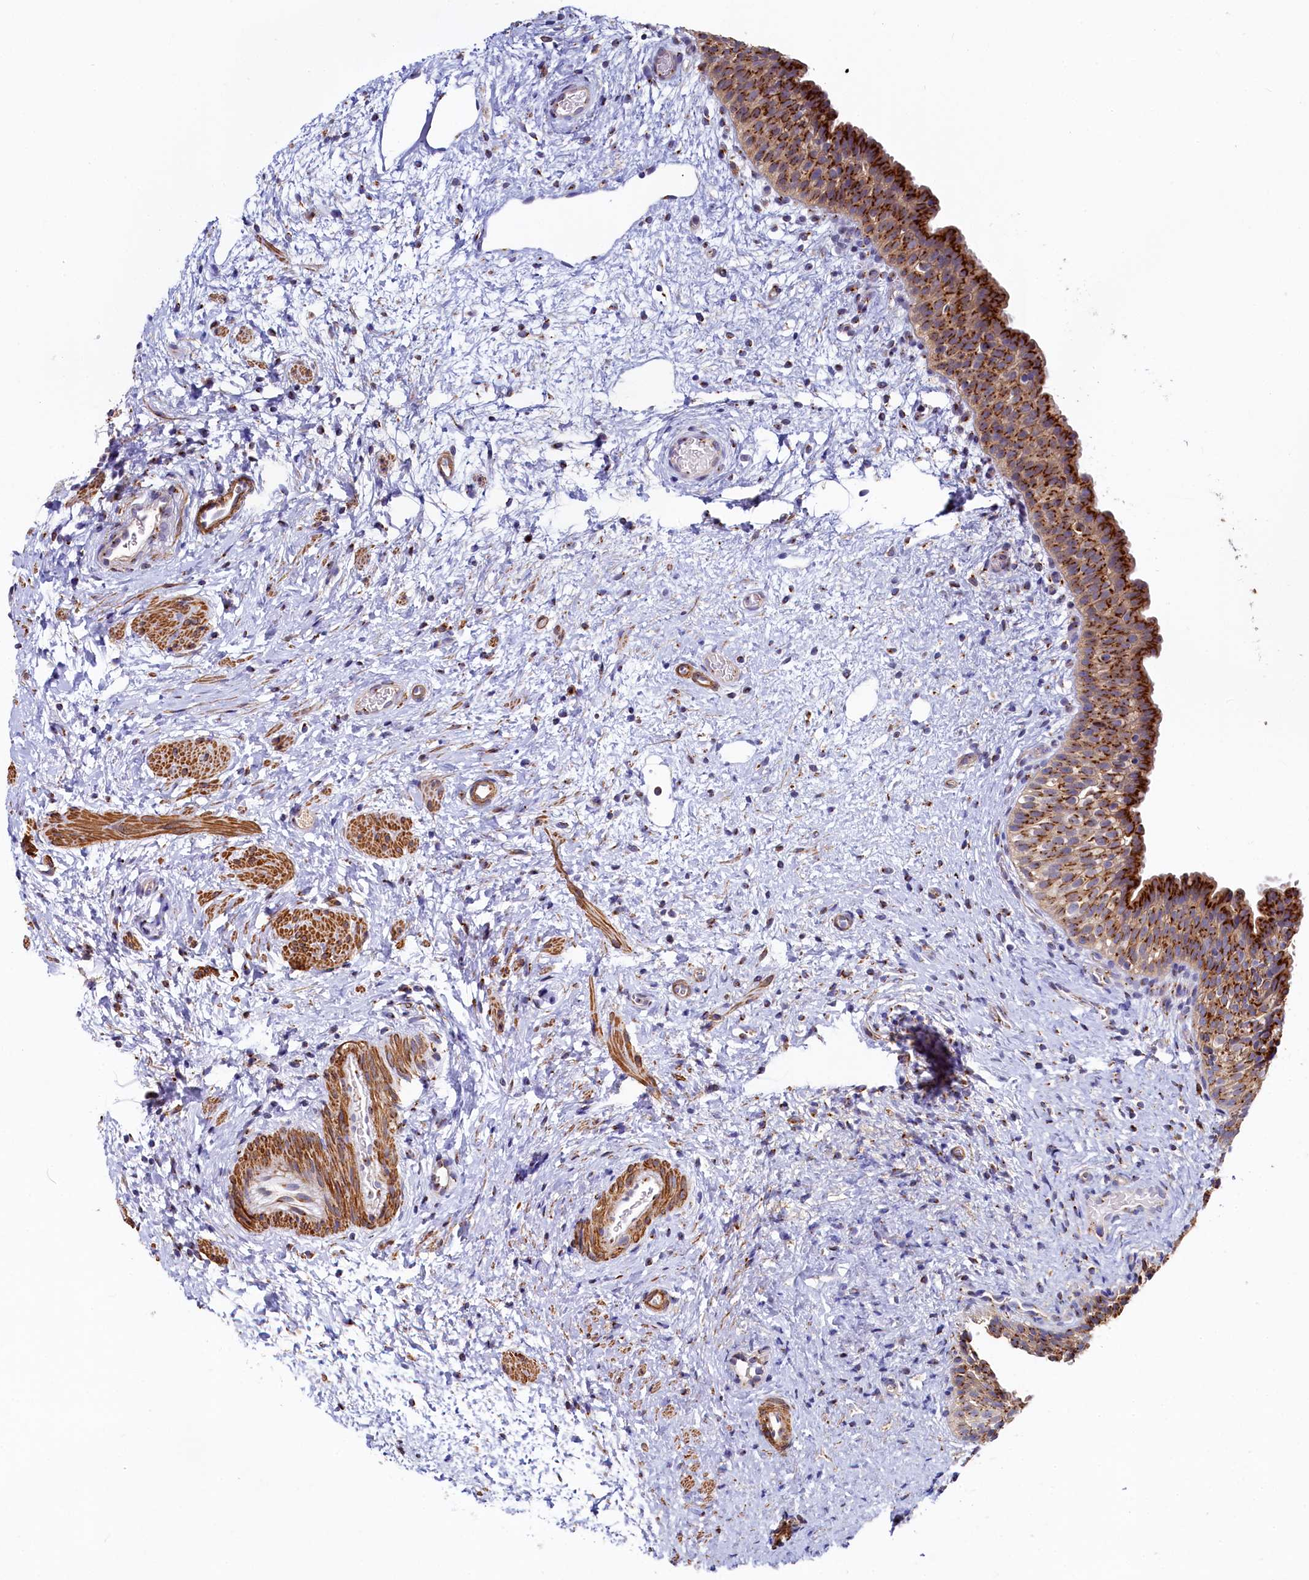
{"staining": {"intensity": "strong", "quantity": ">75%", "location": "cytoplasmic/membranous"}, "tissue": "urinary bladder", "cell_type": "Urothelial cells", "image_type": "normal", "snomed": [{"axis": "morphology", "description": "Normal tissue, NOS"}, {"axis": "topography", "description": "Urinary bladder"}], "caption": "Urinary bladder was stained to show a protein in brown. There is high levels of strong cytoplasmic/membranous staining in approximately >75% of urothelial cells. (DAB = brown stain, brightfield microscopy at high magnification).", "gene": "BET1L", "patient": {"sex": "male", "age": 1}}